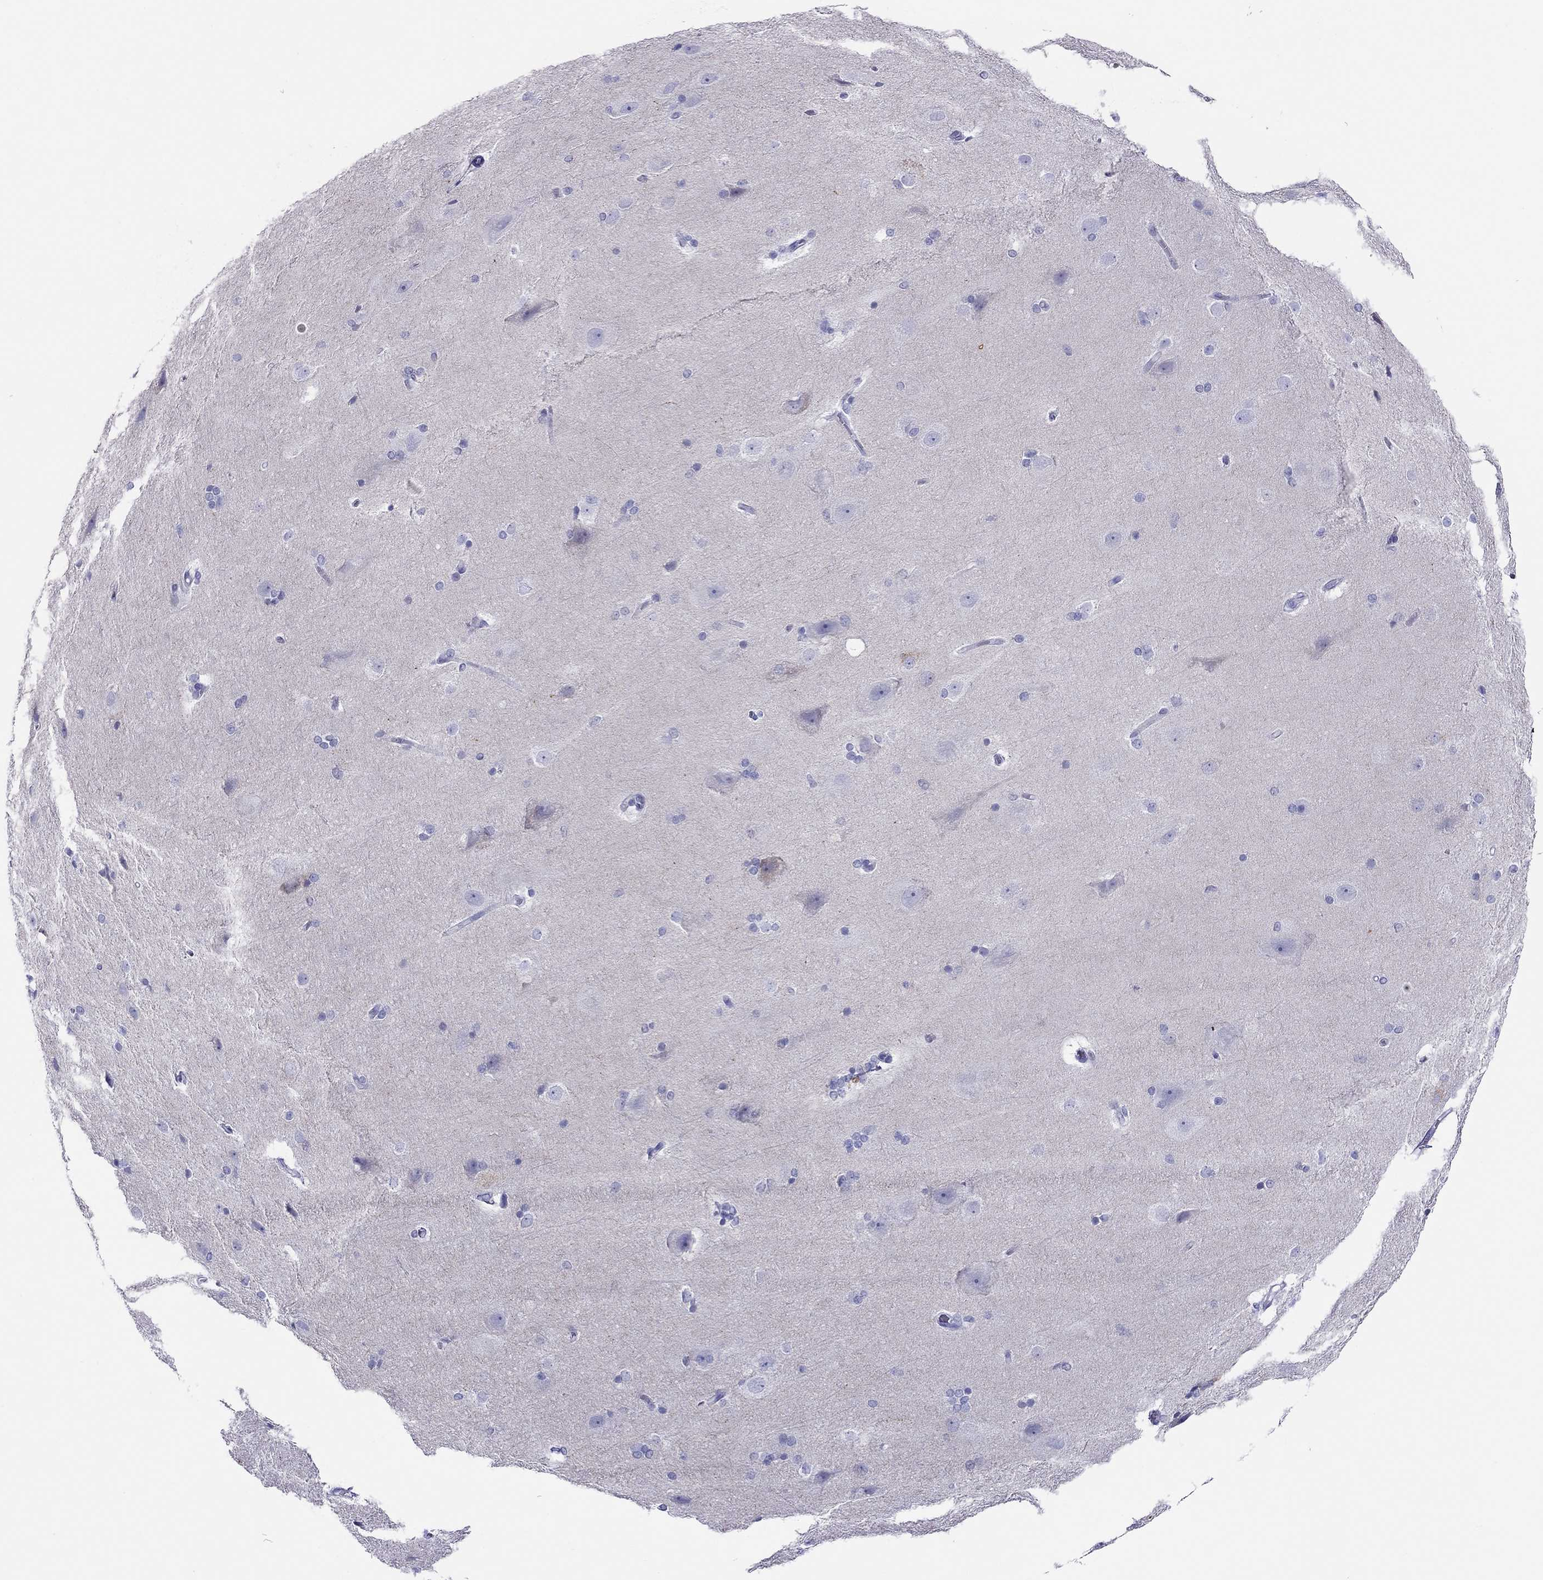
{"staining": {"intensity": "negative", "quantity": "none", "location": "none"}, "tissue": "hippocampus", "cell_type": "Glial cells", "image_type": "normal", "snomed": [{"axis": "morphology", "description": "Normal tissue, NOS"}, {"axis": "topography", "description": "Cerebral cortex"}, {"axis": "topography", "description": "Hippocampus"}], "caption": "This is an immunohistochemistry (IHC) photomicrograph of unremarkable human hippocampus. There is no positivity in glial cells.", "gene": "PTPRN", "patient": {"sex": "female", "age": 19}}